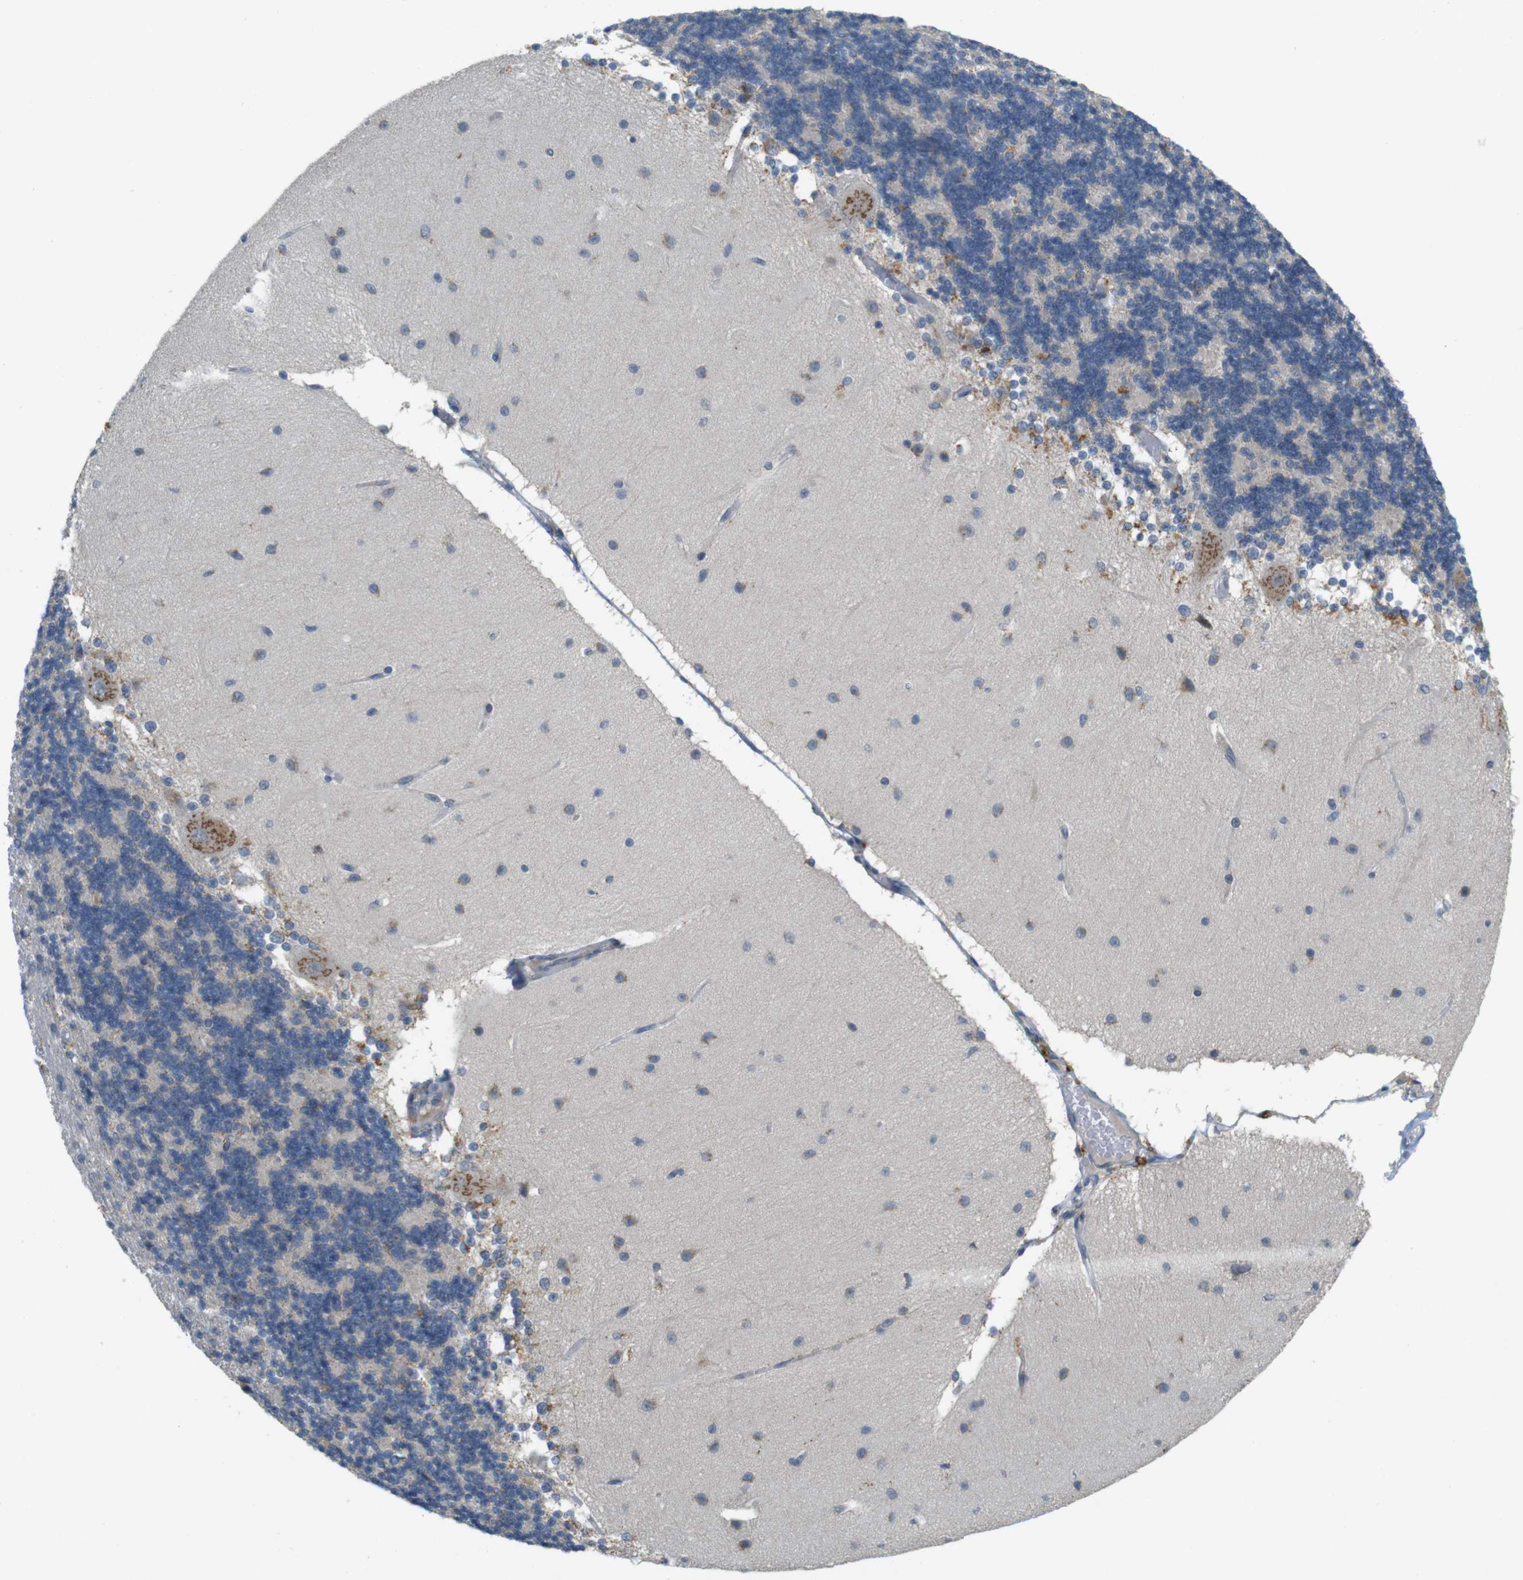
{"staining": {"intensity": "moderate", "quantity": "<25%", "location": "cytoplasmic/membranous"}, "tissue": "cerebellum", "cell_type": "Cells in granular layer", "image_type": "normal", "snomed": [{"axis": "morphology", "description": "Normal tissue, NOS"}, {"axis": "topography", "description": "Cerebellum"}], "caption": "Cerebellum stained for a protein reveals moderate cytoplasmic/membranous positivity in cells in granular layer. The staining was performed using DAB, with brown indicating positive protein expression. Nuclei are stained blue with hematoxylin.", "gene": "YIPF3", "patient": {"sex": "female", "age": 54}}